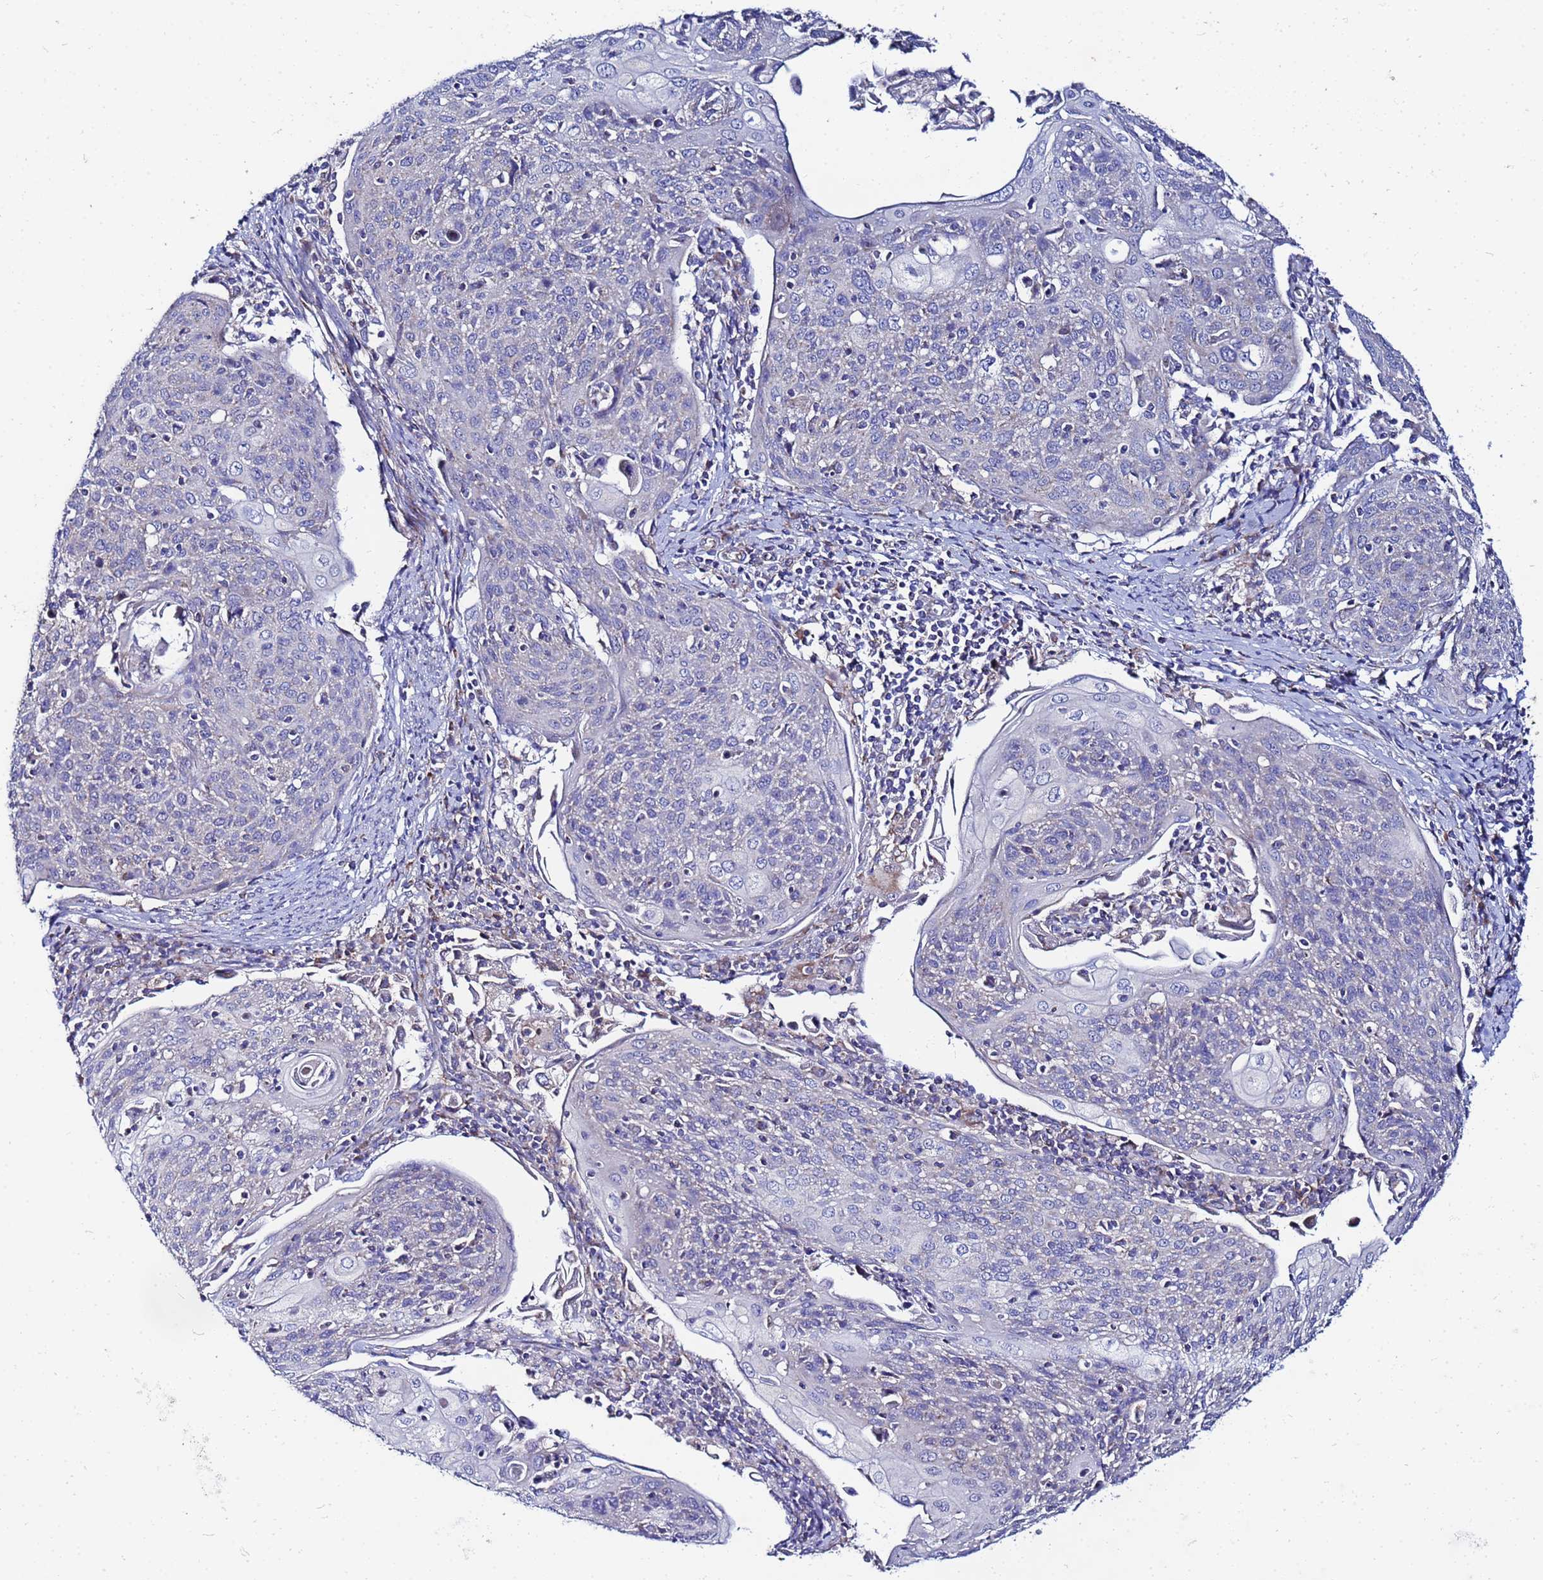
{"staining": {"intensity": "negative", "quantity": "none", "location": "none"}, "tissue": "cervical cancer", "cell_type": "Tumor cells", "image_type": "cancer", "snomed": [{"axis": "morphology", "description": "Squamous cell carcinoma, NOS"}, {"axis": "topography", "description": "Cervix"}], "caption": "An immunohistochemistry micrograph of cervical cancer (squamous cell carcinoma) is shown. There is no staining in tumor cells of cervical cancer (squamous cell carcinoma).", "gene": "FAHD2A", "patient": {"sex": "female", "age": 67}}